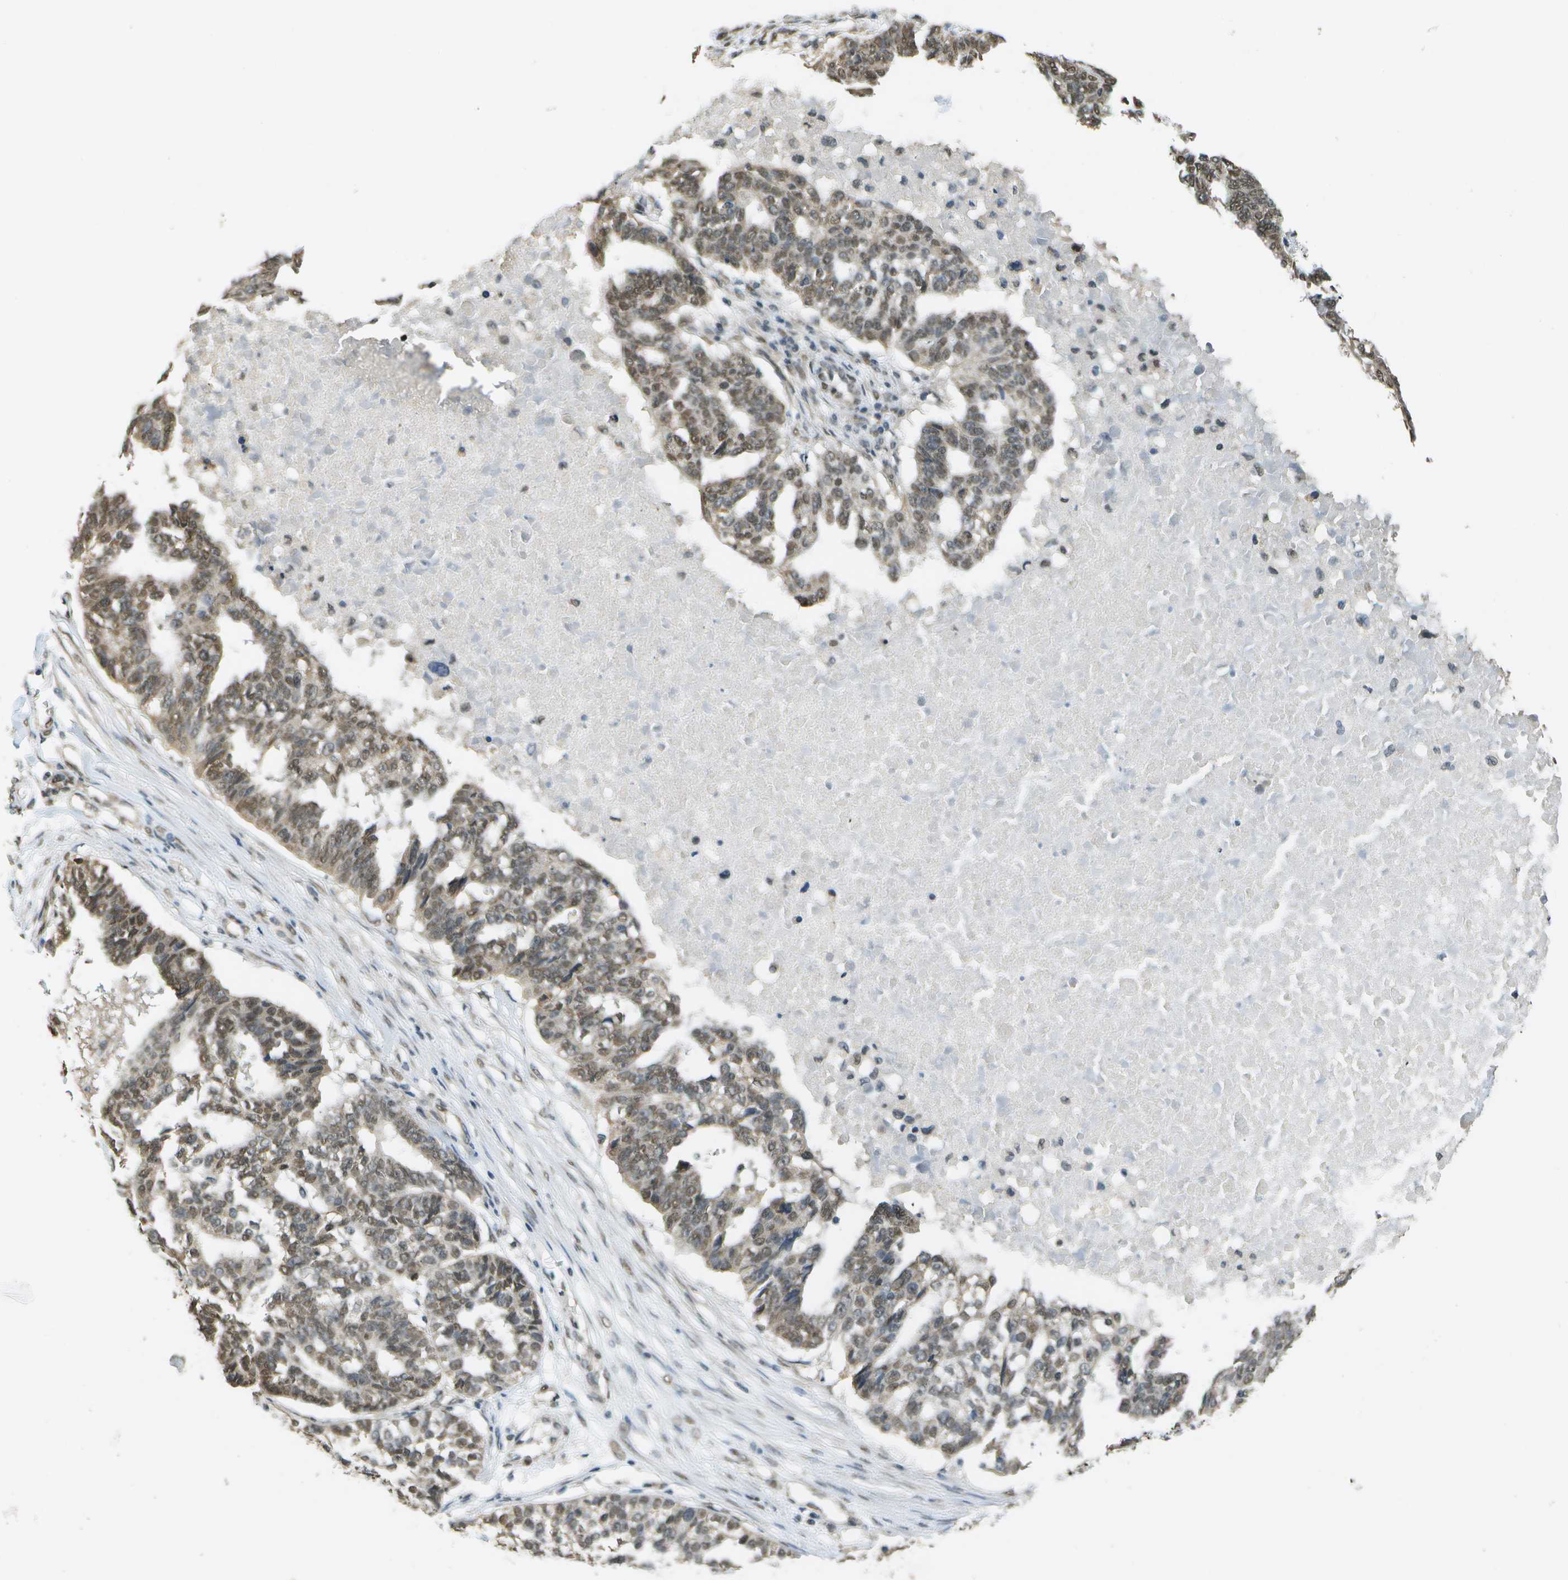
{"staining": {"intensity": "weak", "quantity": ">75%", "location": "cytoplasmic/membranous,nuclear"}, "tissue": "ovarian cancer", "cell_type": "Tumor cells", "image_type": "cancer", "snomed": [{"axis": "morphology", "description": "Cystadenocarcinoma, serous, NOS"}, {"axis": "topography", "description": "Ovary"}], "caption": "Weak cytoplasmic/membranous and nuclear expression is seen in about >75% of tumor cells in ovarian cancer.", "gene": "ABL2", "patient": {"sex": "female", "age": 59}}